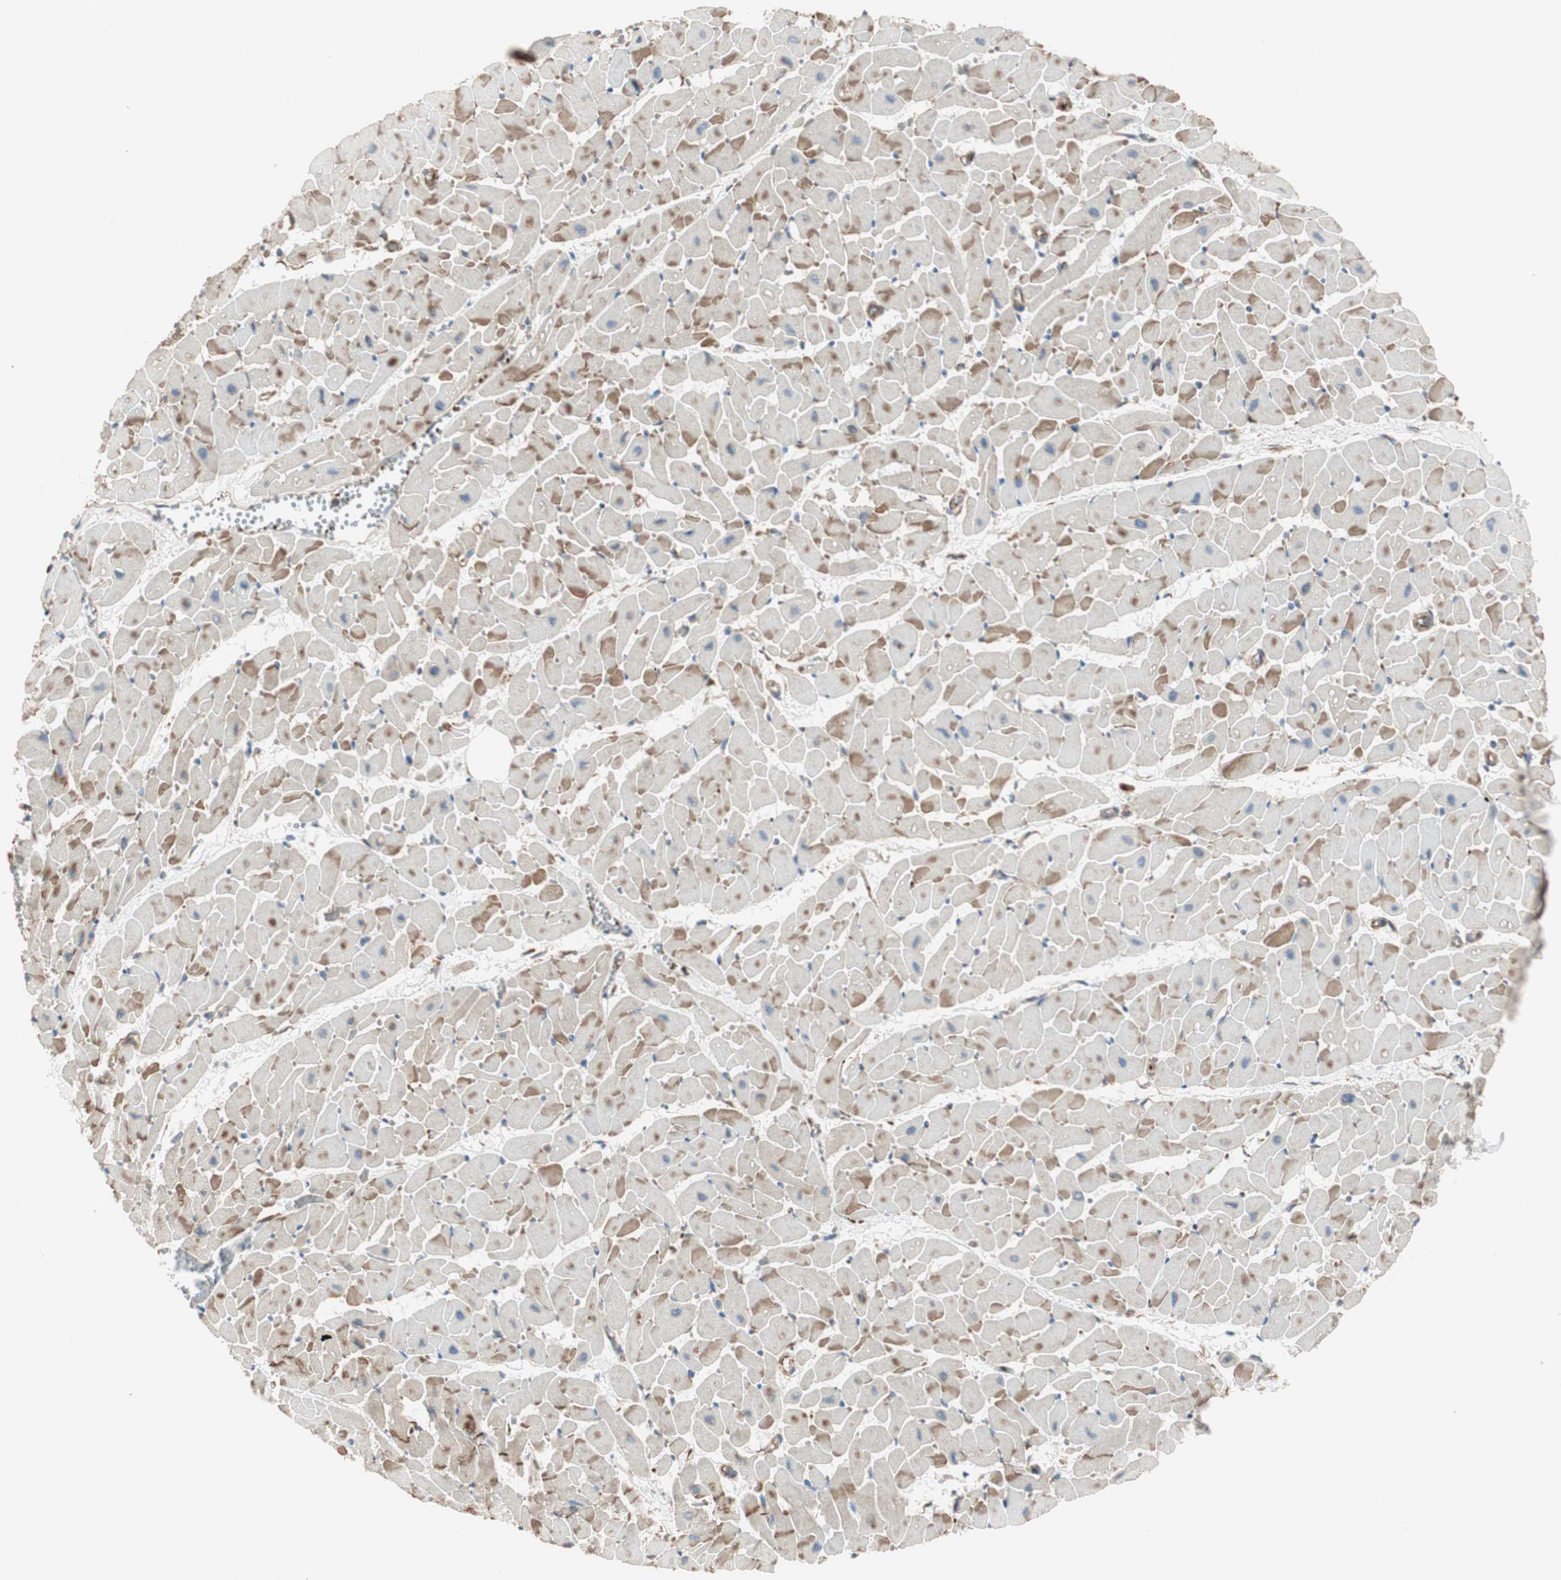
{"staining": {"intensity": "moderate", "quantity": "25%-75%", "location": "cytoplasmic/membranous"}, "tissue": "heart muscle", "cell_type": "Cardiomyocytes", "image_type": "normal", "snomed": [{"axis": "morphology", "description": "Normal tissue, NOS"}, {"axis": "topography", "description": "Heart"}], "caption": "Normal heart muscle demonstrates moderate cytoplasmic/membranous staining in about 25%-75% of cardiomyocytes.", "gene": "SRCIN1", "patient": {"sex": "female", "age": 19}}